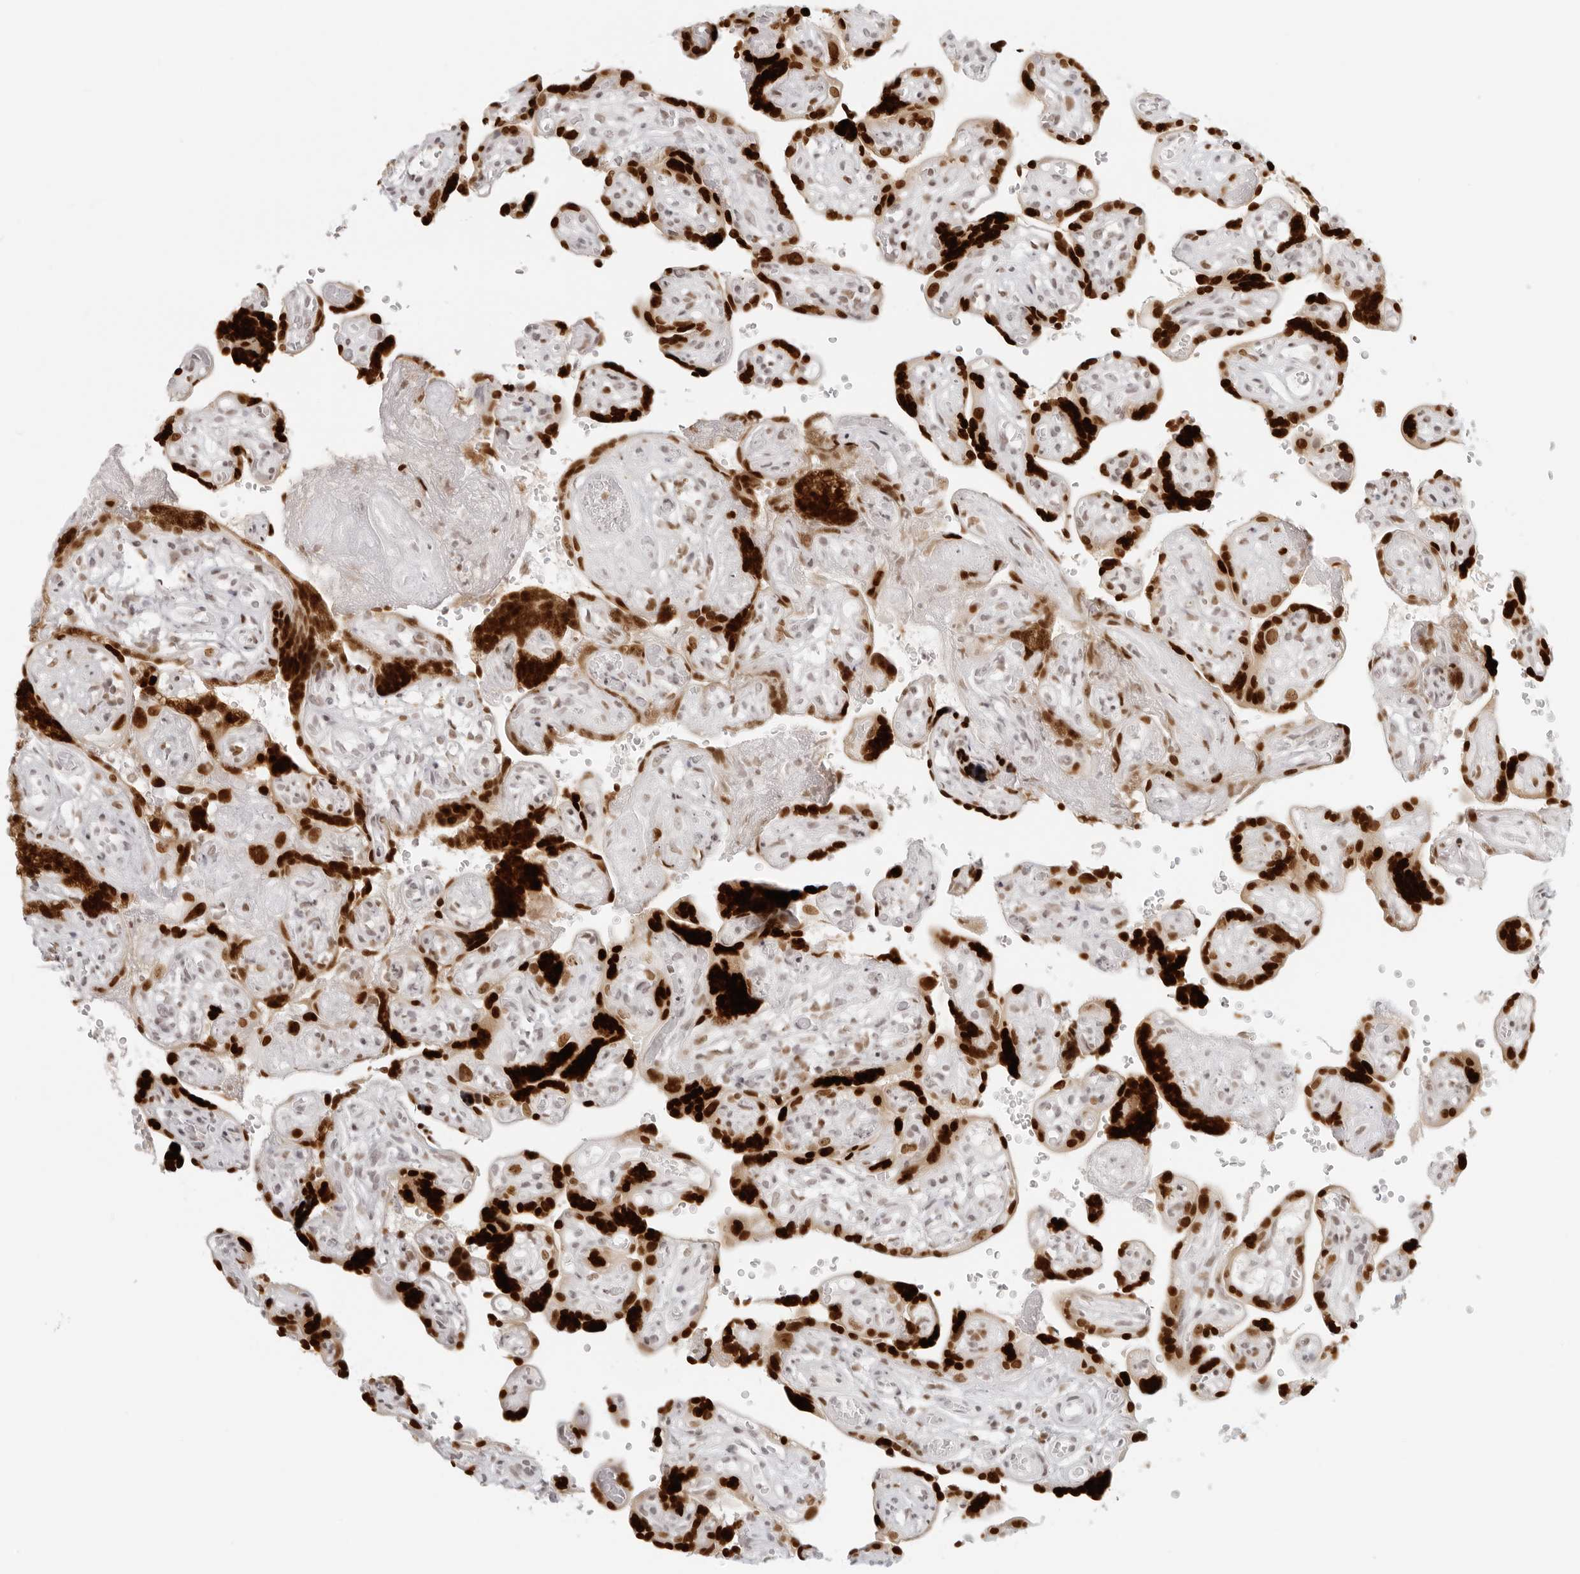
{"staining": {"intensity": "strong", "quantity": ">75%", "location": "nuclear"}, "tissue": "placenta", "cell_type": "Decidual cells", "image_type": "normal", "snomed": [{"axis": "morphology", "description": "Normal tissue, NOS"}, {"axis": "topography", "description": "Placenta"}], "caption": "Protein staining of normal placenta displays strong nuclear expression in about >75% of decidual cells. (brown staining indicates protein expression, while blue staining denotes nuclei).", "gene": "RCC1", "patient": {"sex": "female", "age": 30}}